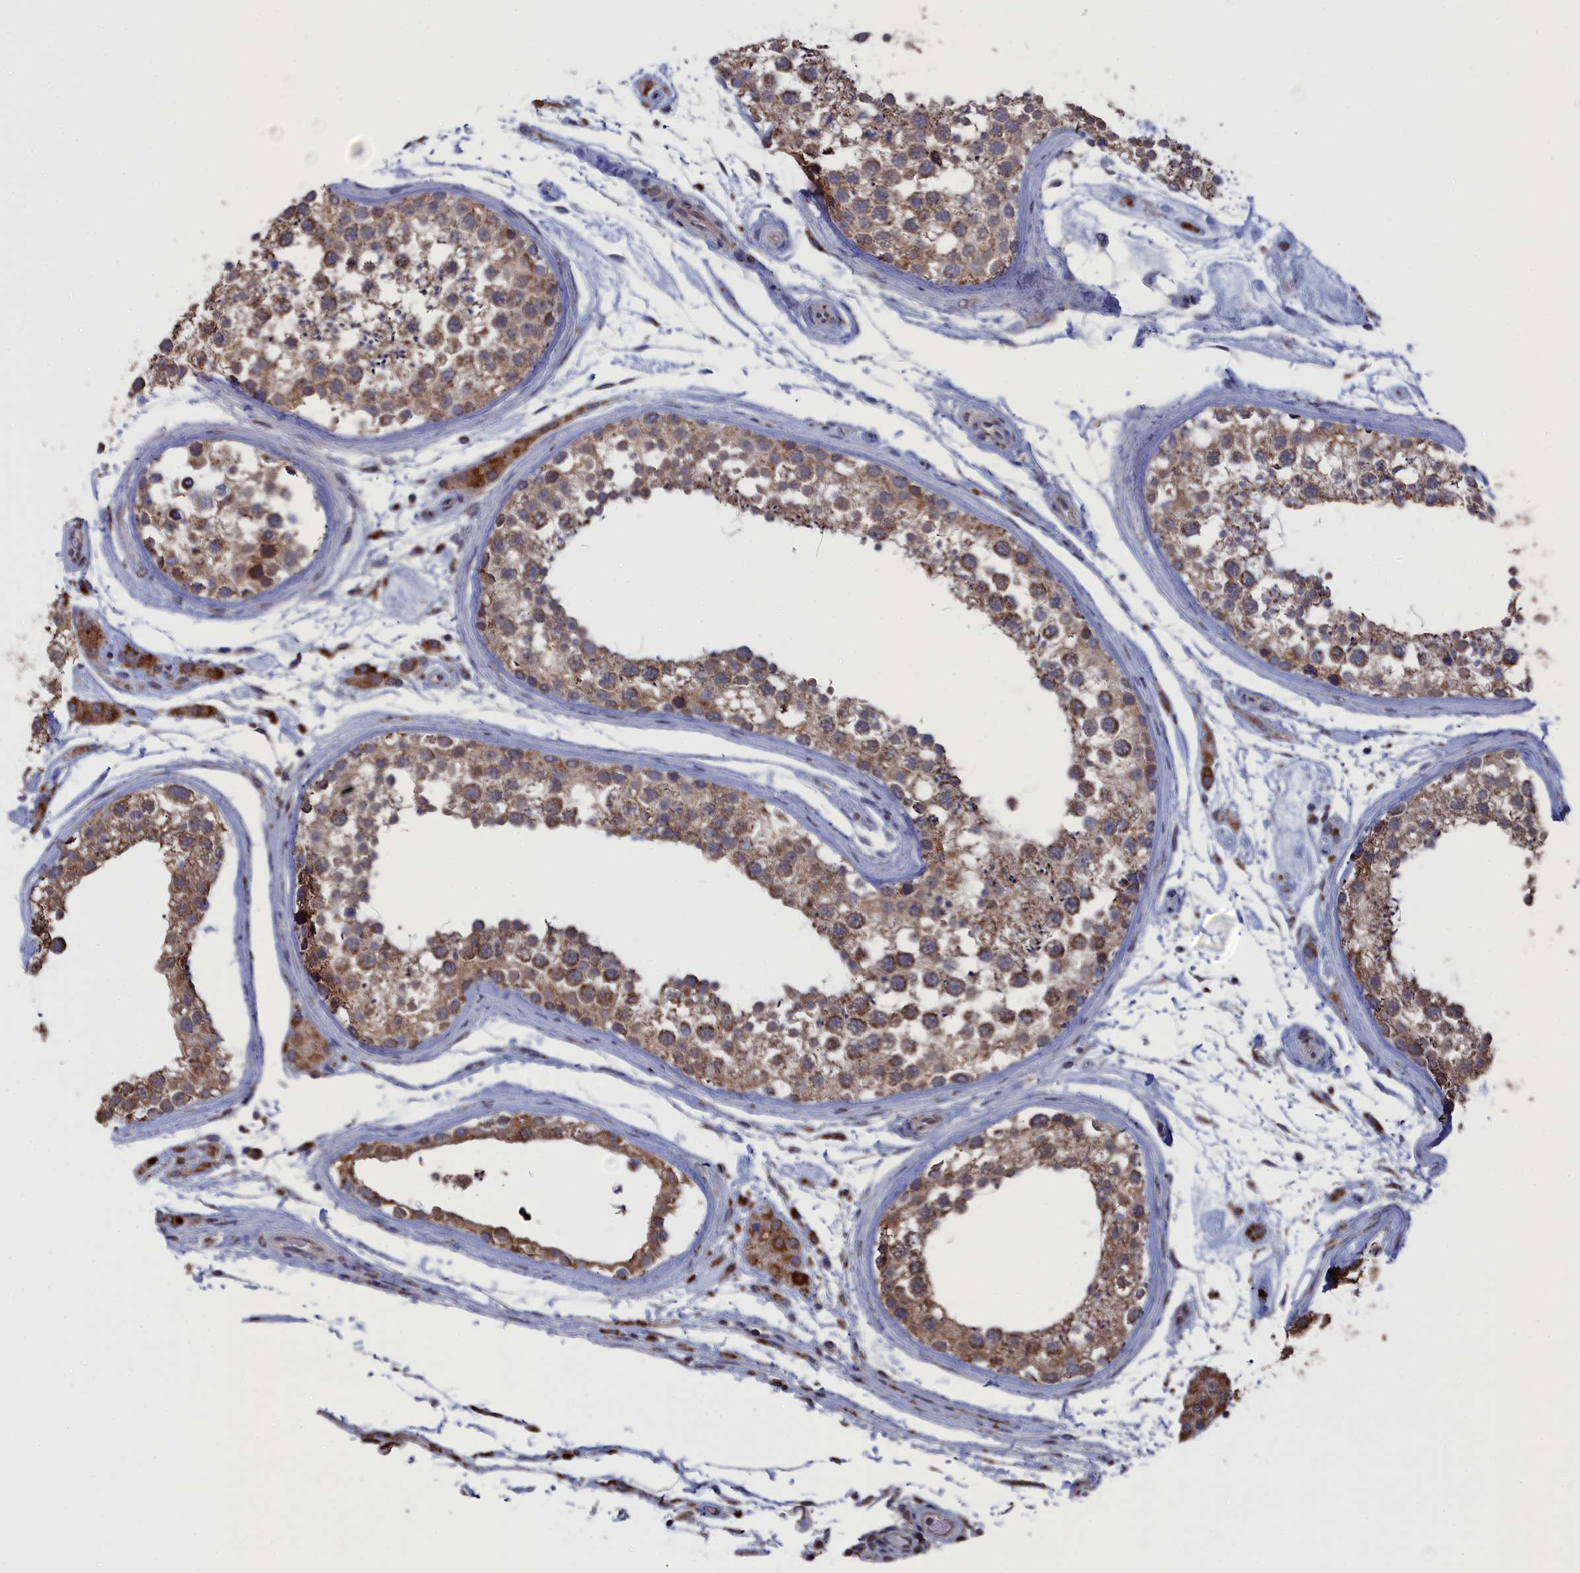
{"staining": {"intensity": "moderate", "quantity": ">75%", "location": "cytoplasmic/membranous"}, "tissue": "testis", "cell_type": "Cells in seminiferous ducts", "image_type": "normal", "snomed": [{"axis": "morphology", "description": "Normal tissue, NOS"}, {"axis": "topography", "description": "Testis"}], "caption": "The micrograph shows staining of benign testis, revealing moderate cytoplasmic/membranous protein positivity (brown color) within cells in seminiferous ducts.", "gene": "SMG9", "patient": {"sex": "male", "age": 46}}